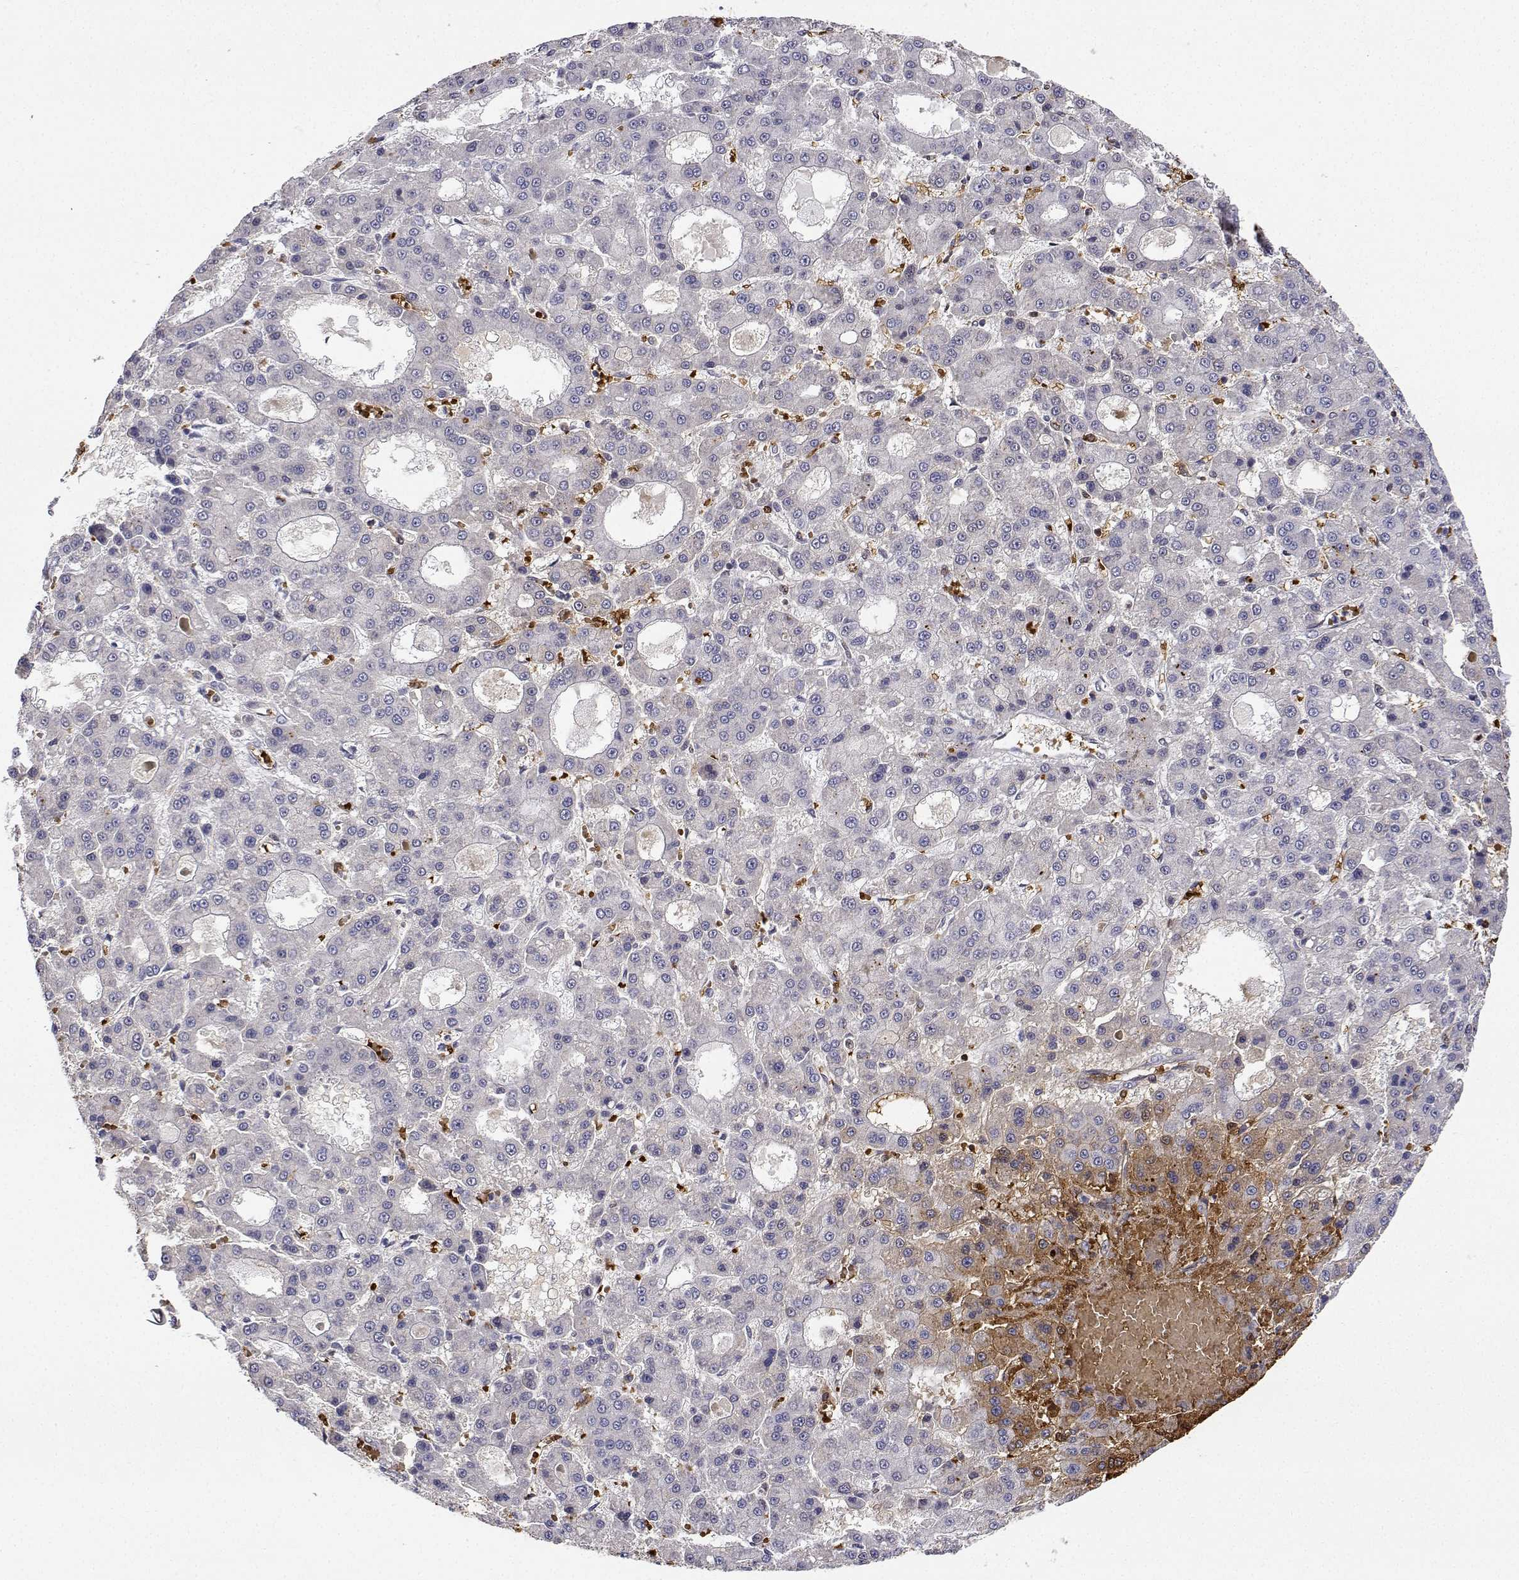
{"staining": {"intensity": "negative", "quantity": "none", "location": "none"}, "tissue": "liver cancer", "cell_type": "Tumor cells", "image_type": "cancer", "snomed": [{"axis": "morphology", "description": "Carcinoma, Hepatocellular, NOS"}, {"axis": "topography", "description": "Liver"}], "caption": "Tumor cells are negative for brown protein staining in hepatocellular carcinoma (liver). (DAB immunohistochemistry (IHC) visualized using brightfield microscopy, high magnification).", "gene": "ADAR", "patient": {"sex": "male", "age": 70}}